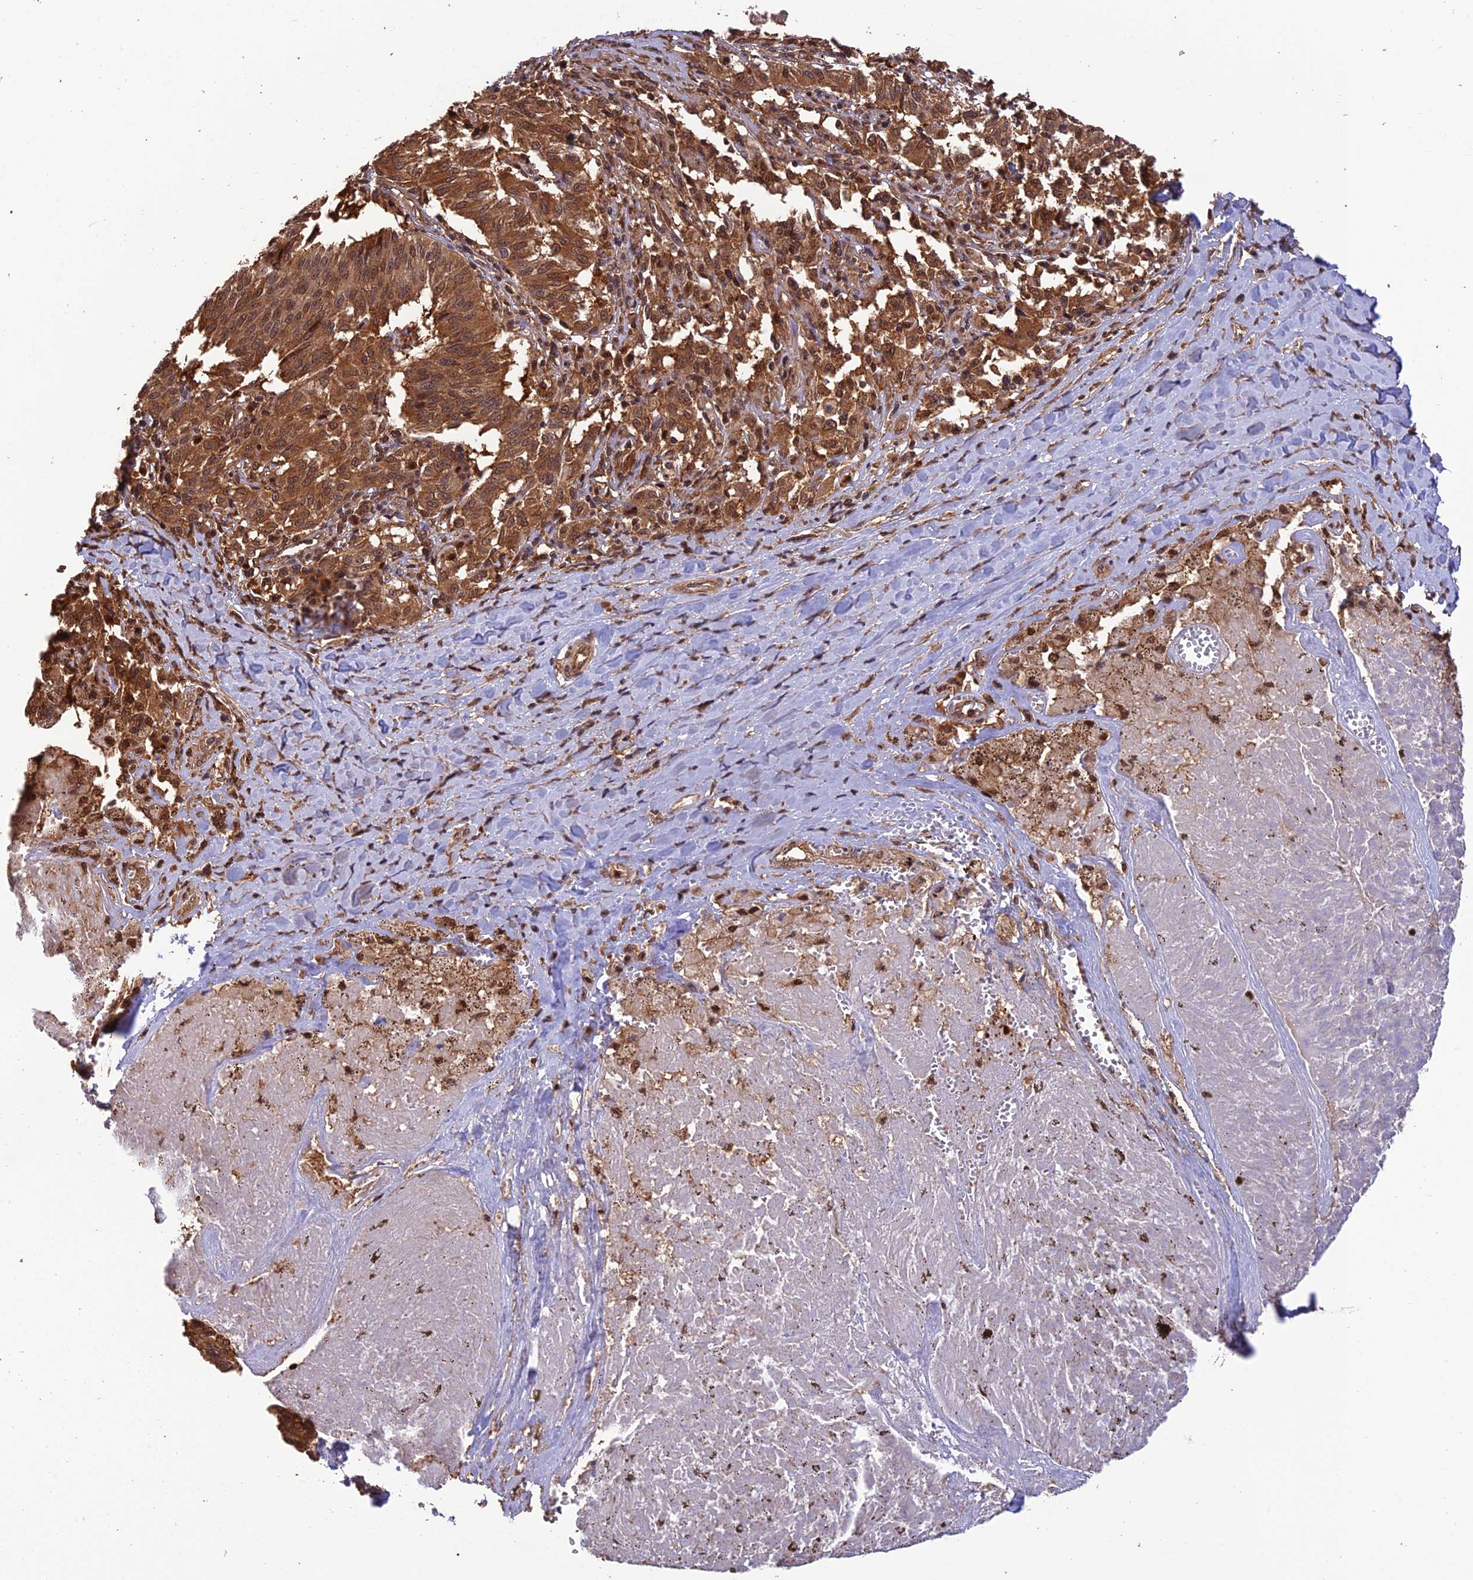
{"staining": {"intensity": "strong", "quantity": ">75%", "location": "cytoplasmic/membranous,nuclear"}, "tissue": "melanoma", "cell_type": "Tumor cells", "image_type": "cancer", "snomed": [{"axis": "morphology", "description": "Malignant melanoma, NOS"}, {"axis": "topography", "description": "Skin"}], "caption": "Protein expression analysis of malignant melanoma shows strong cytoplasmic/membranous and nuclear positivity in approximately >75% of tumor cells. Nuclei are stained in blue.", "gene": "PSMB3", "patient": {"sex": "female", "age": 72}}